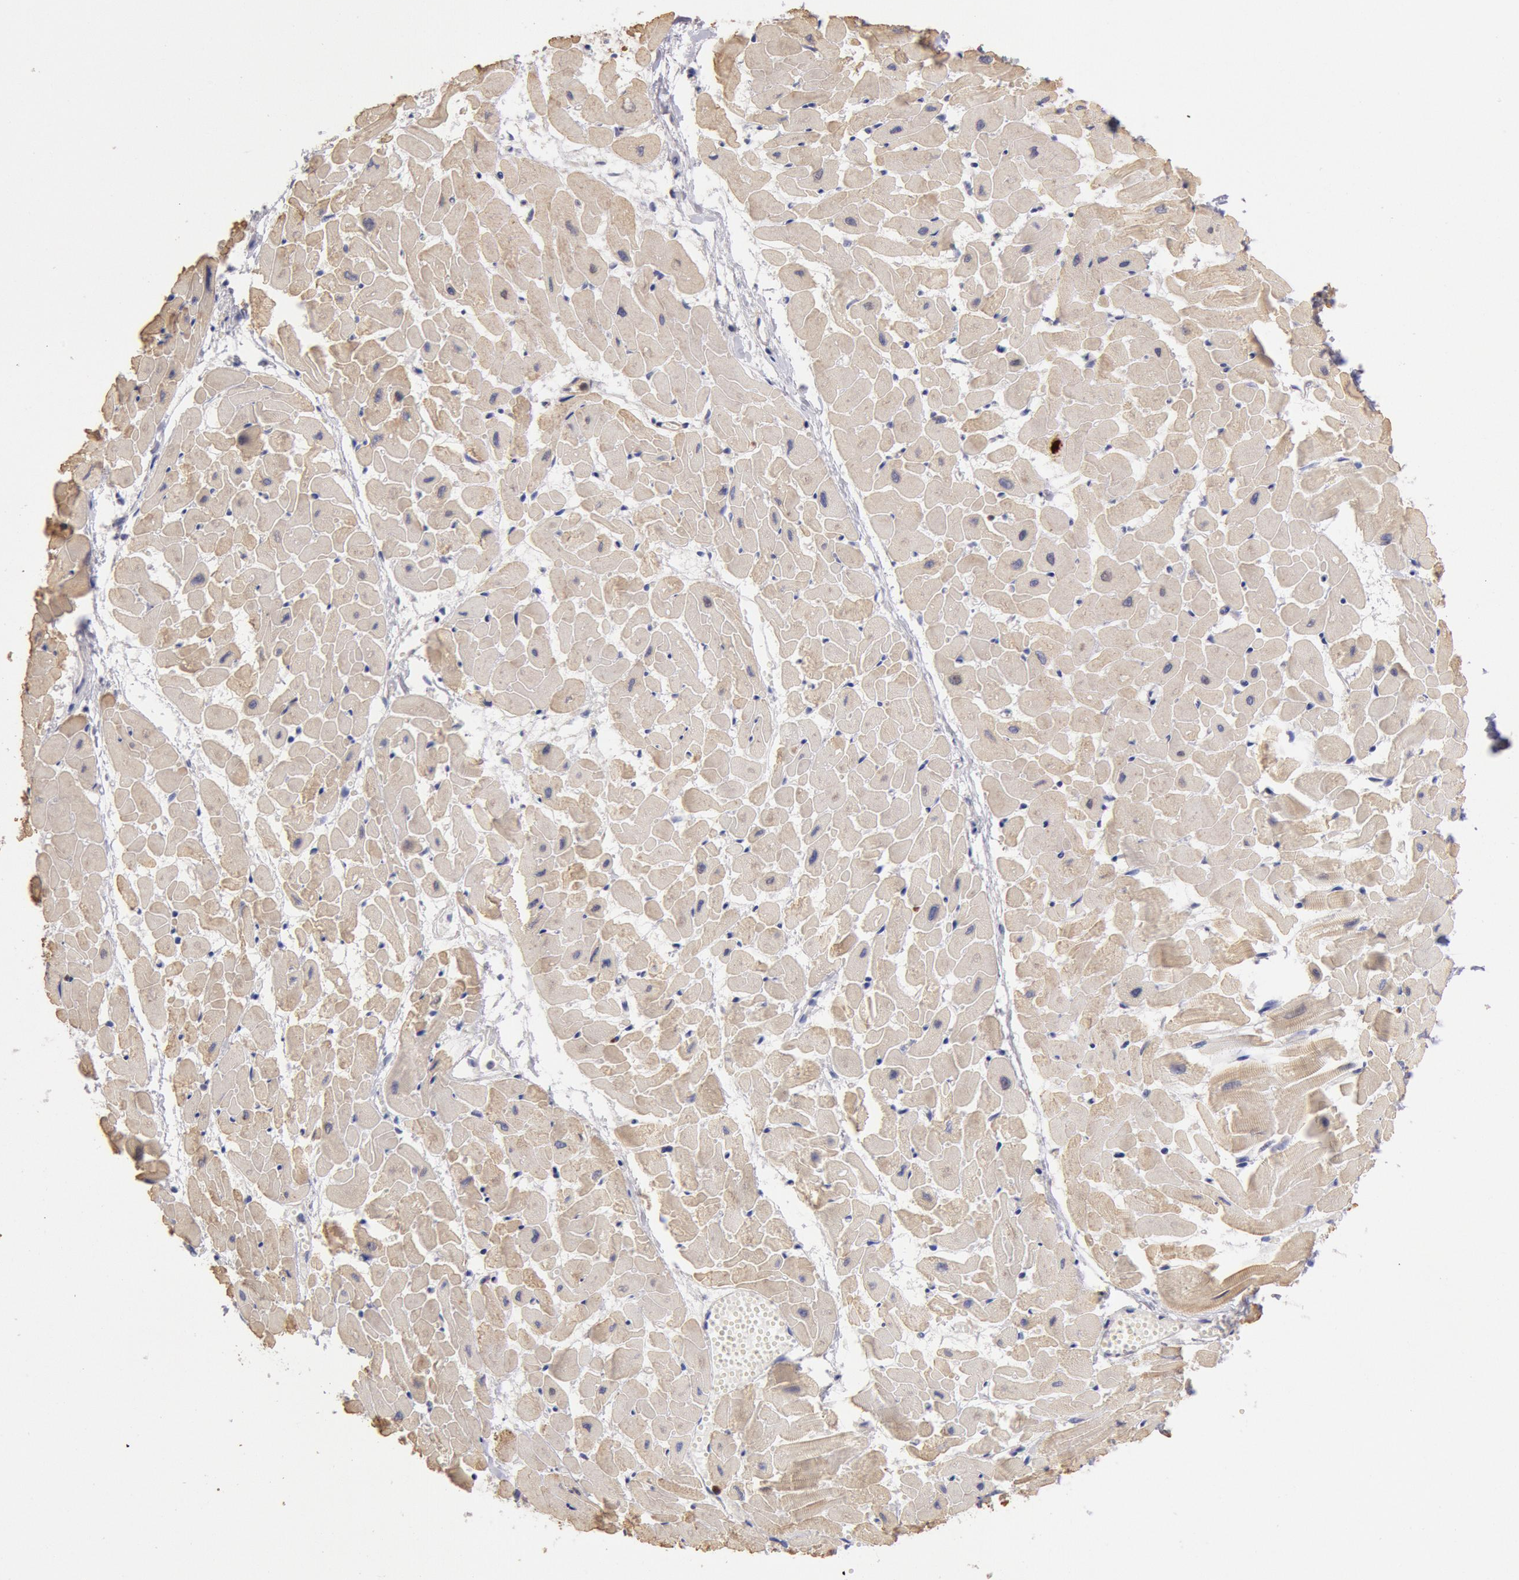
{"staining": {"intensity": "weak", "quantity": ">75%", "location": "cytoplasmic/membranous"}, "tissue": "heart muscle", "cell_type": "Cardiomyocytes", "image_type": "normal", "snomed": [{"axis": "morphology", "description": "Normal tissue, NOS"}, {"axis": "topography", "description": "Heart"}], "caption": "Immunohistochemistry (IHC) image of normal heart muscle: human heart muscle stained using immunohistochemistry (IHC) displays low levels of weak protein expression localized specifically in the cytoplasmic/membranous of cardiomyocytes, appearing as a cytoplasmic/membranous brown color.", "gene": "TMED8", "patient": {"sex": "female", "age": 19}}